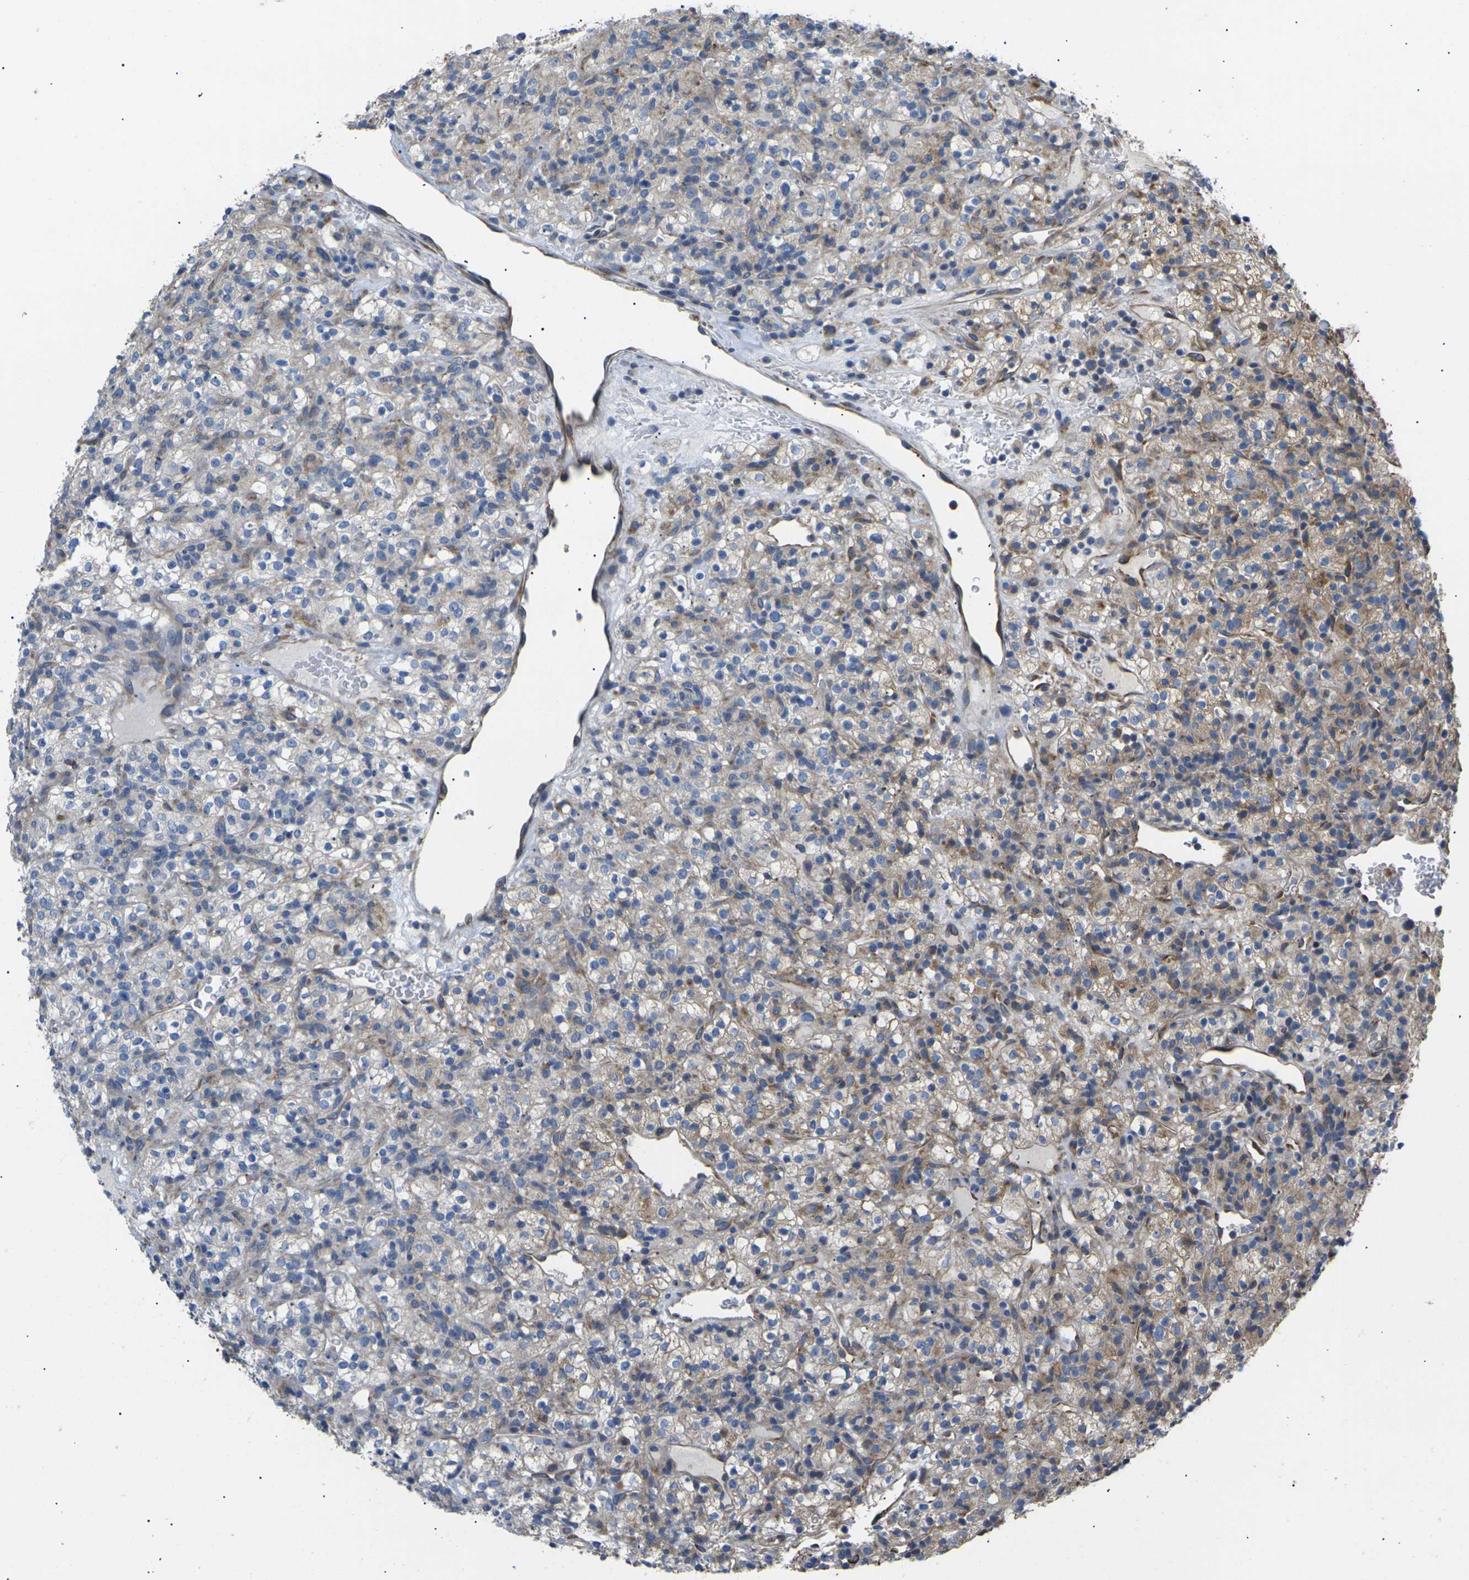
{"staining": {"intensity": "weak", "quantity": "25%-75%", "location": "cytoplasmic/membranous"}, "tissue": "renal cancer", "cell_type": "Tumor cells", "image_type": "cancer", "snomed": [{"axis": "morphology", "description": "Normal tissue, NOS"}, {"axis": "morphology", "description": "Adenocarcinoma, NOS"}, {"axis": "topography", "description": "Kidney"}], "caption": "Immunohistochemical staining of adenocarcinoma (renal) shows weak cytoplasmic/membranous protein positivity in approximately 25%-75% of tumor cells. (brown staining indicates protein expression, while blue staining denotes nuclei).", "gene": "KLHDC8B", "patient": {"sex": "female", "age": 72}}